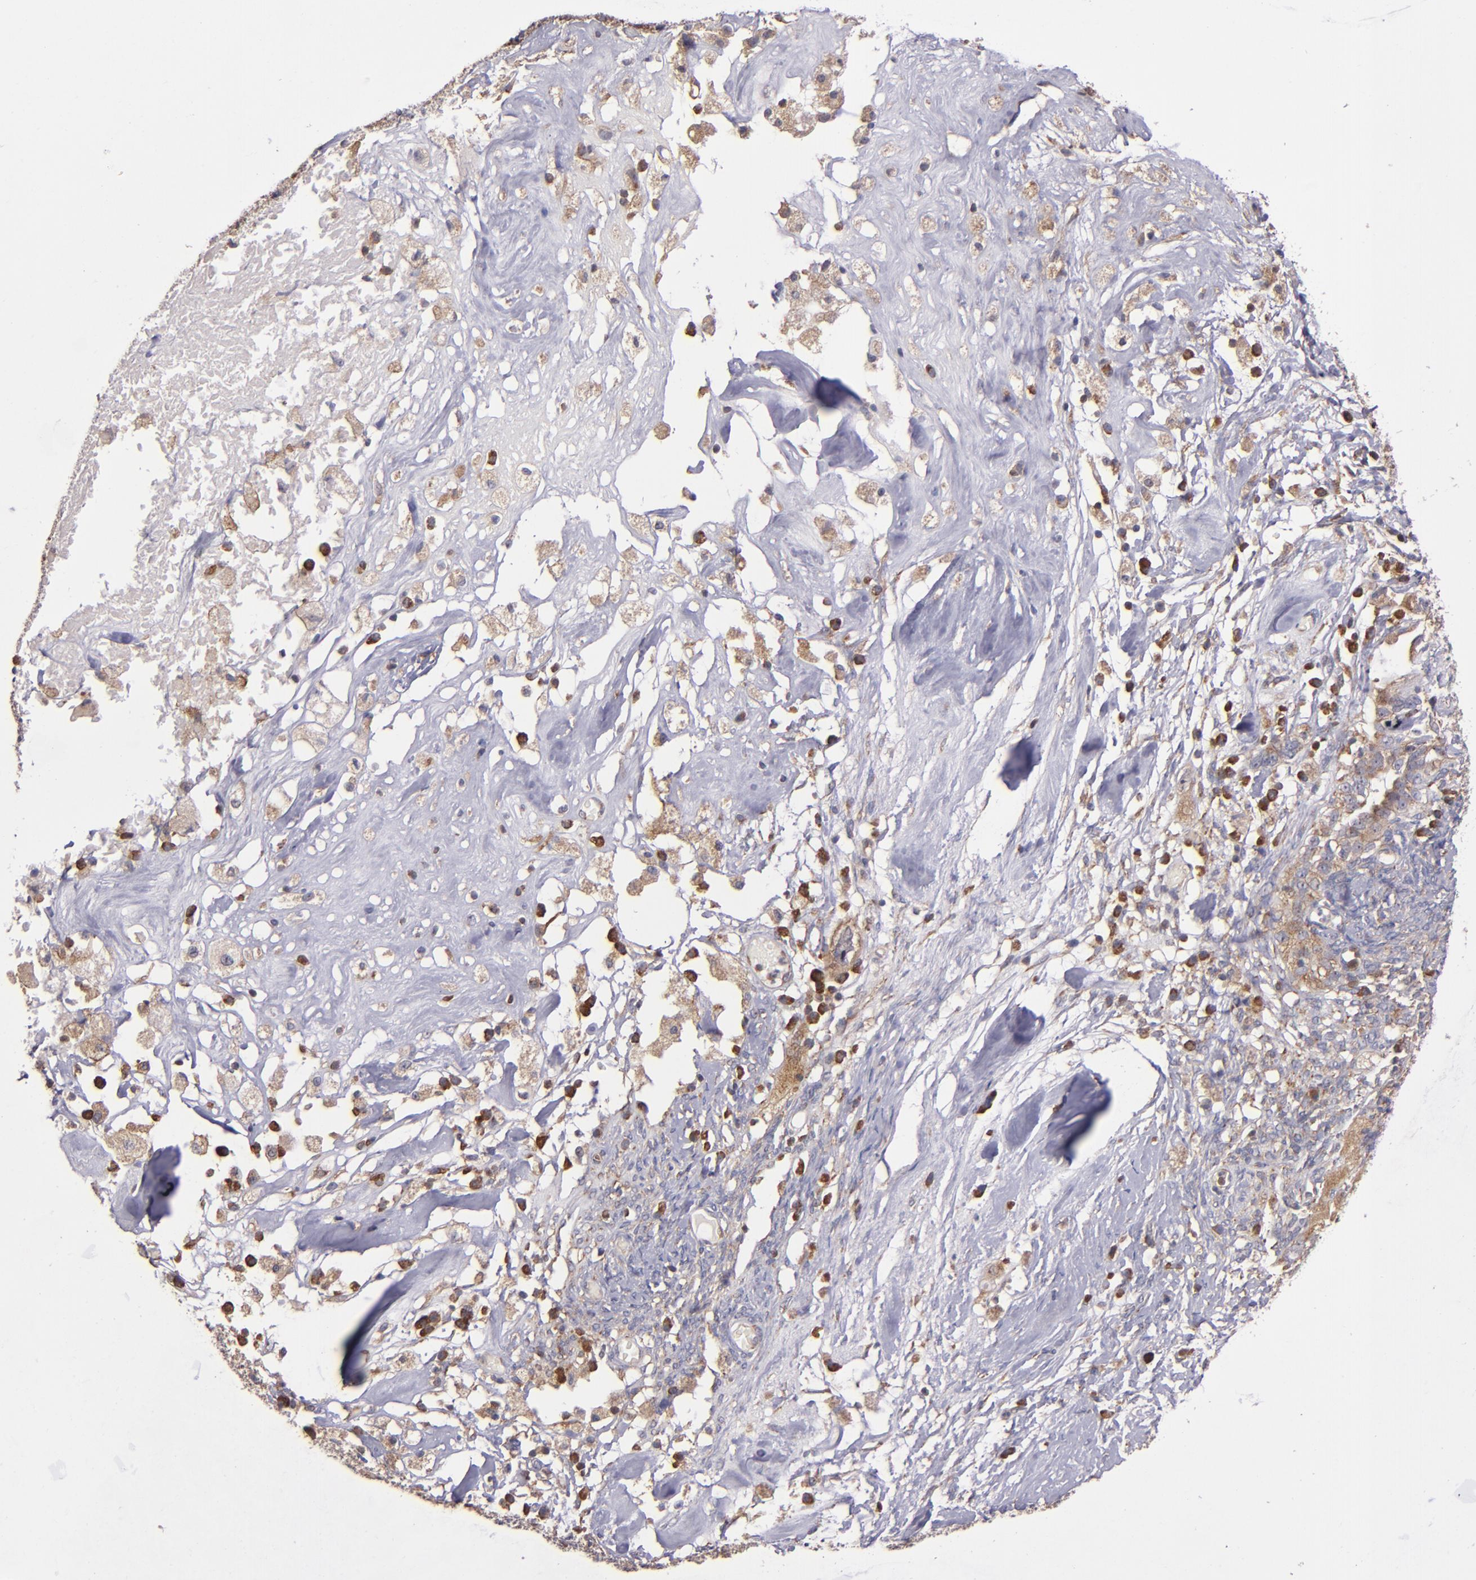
{"staining": {"intensity": "moderate", "quantity": ">75%", "location": "cytoplasmic/membranous"}, "tissue": "ovarian cancer", "cell_type": "Tumor cells", "image_type": "cancer", "snomed": [{"axis": "morphology", "description": "Normal tissue, NOS"}, {"axis": "morphology", "description": "Cystadenocarcinoma, serous, NOS"}, {"axis": "topography", "description": "Ovary"}], "caption": "About >75% of tumor cells in human serous cystadenocarcinoma (ovarian) reveal moderate cytoplasmic/membranous protein expression as visualized by brown immunohistochemical staining.", "gene": "EIF4ENIF1", "patient": {"sex": "female", "age": 62}}